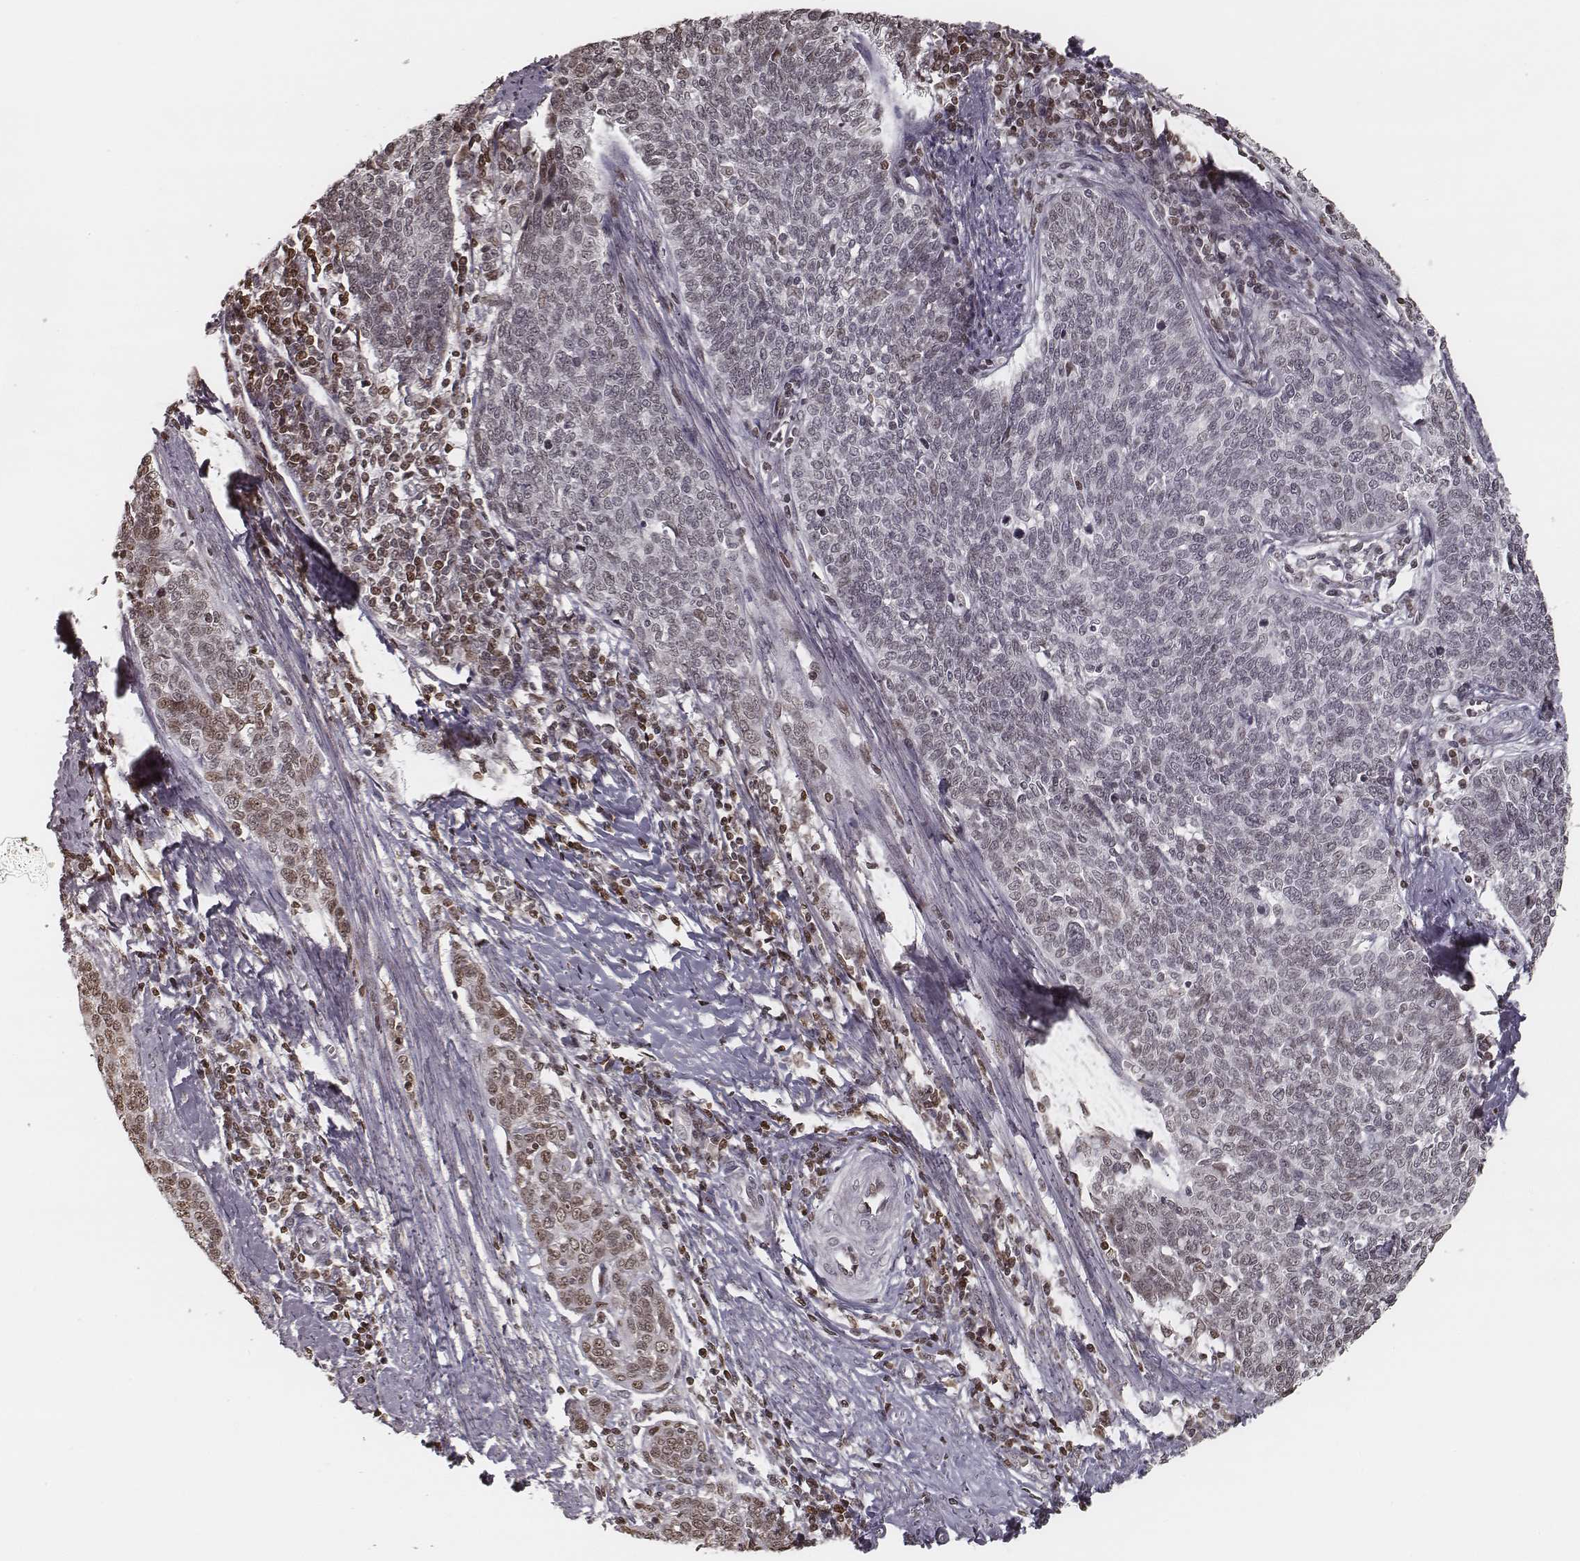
{"staining": {"intensity": "moderate", "quantity": "<25%", "location": "nuclear"}, "tissue": "cervical cancer", "cell_type": "Tumor cells", "image_type": "cancer", "snomed": [{"axis": "morphology", "description": "Squamous cell carcinoma, NOS"}, {"axis": "topography", "description": "Cervix"}], "caption": "Approximately <25% of tumor cells in human cervical squamous cell carcinoma display moderate nuclear protein staining as visualized by brown immunohistochemical staining.", "gene": "HMGA2", "patient": {"sex": "female", "age": 39}}